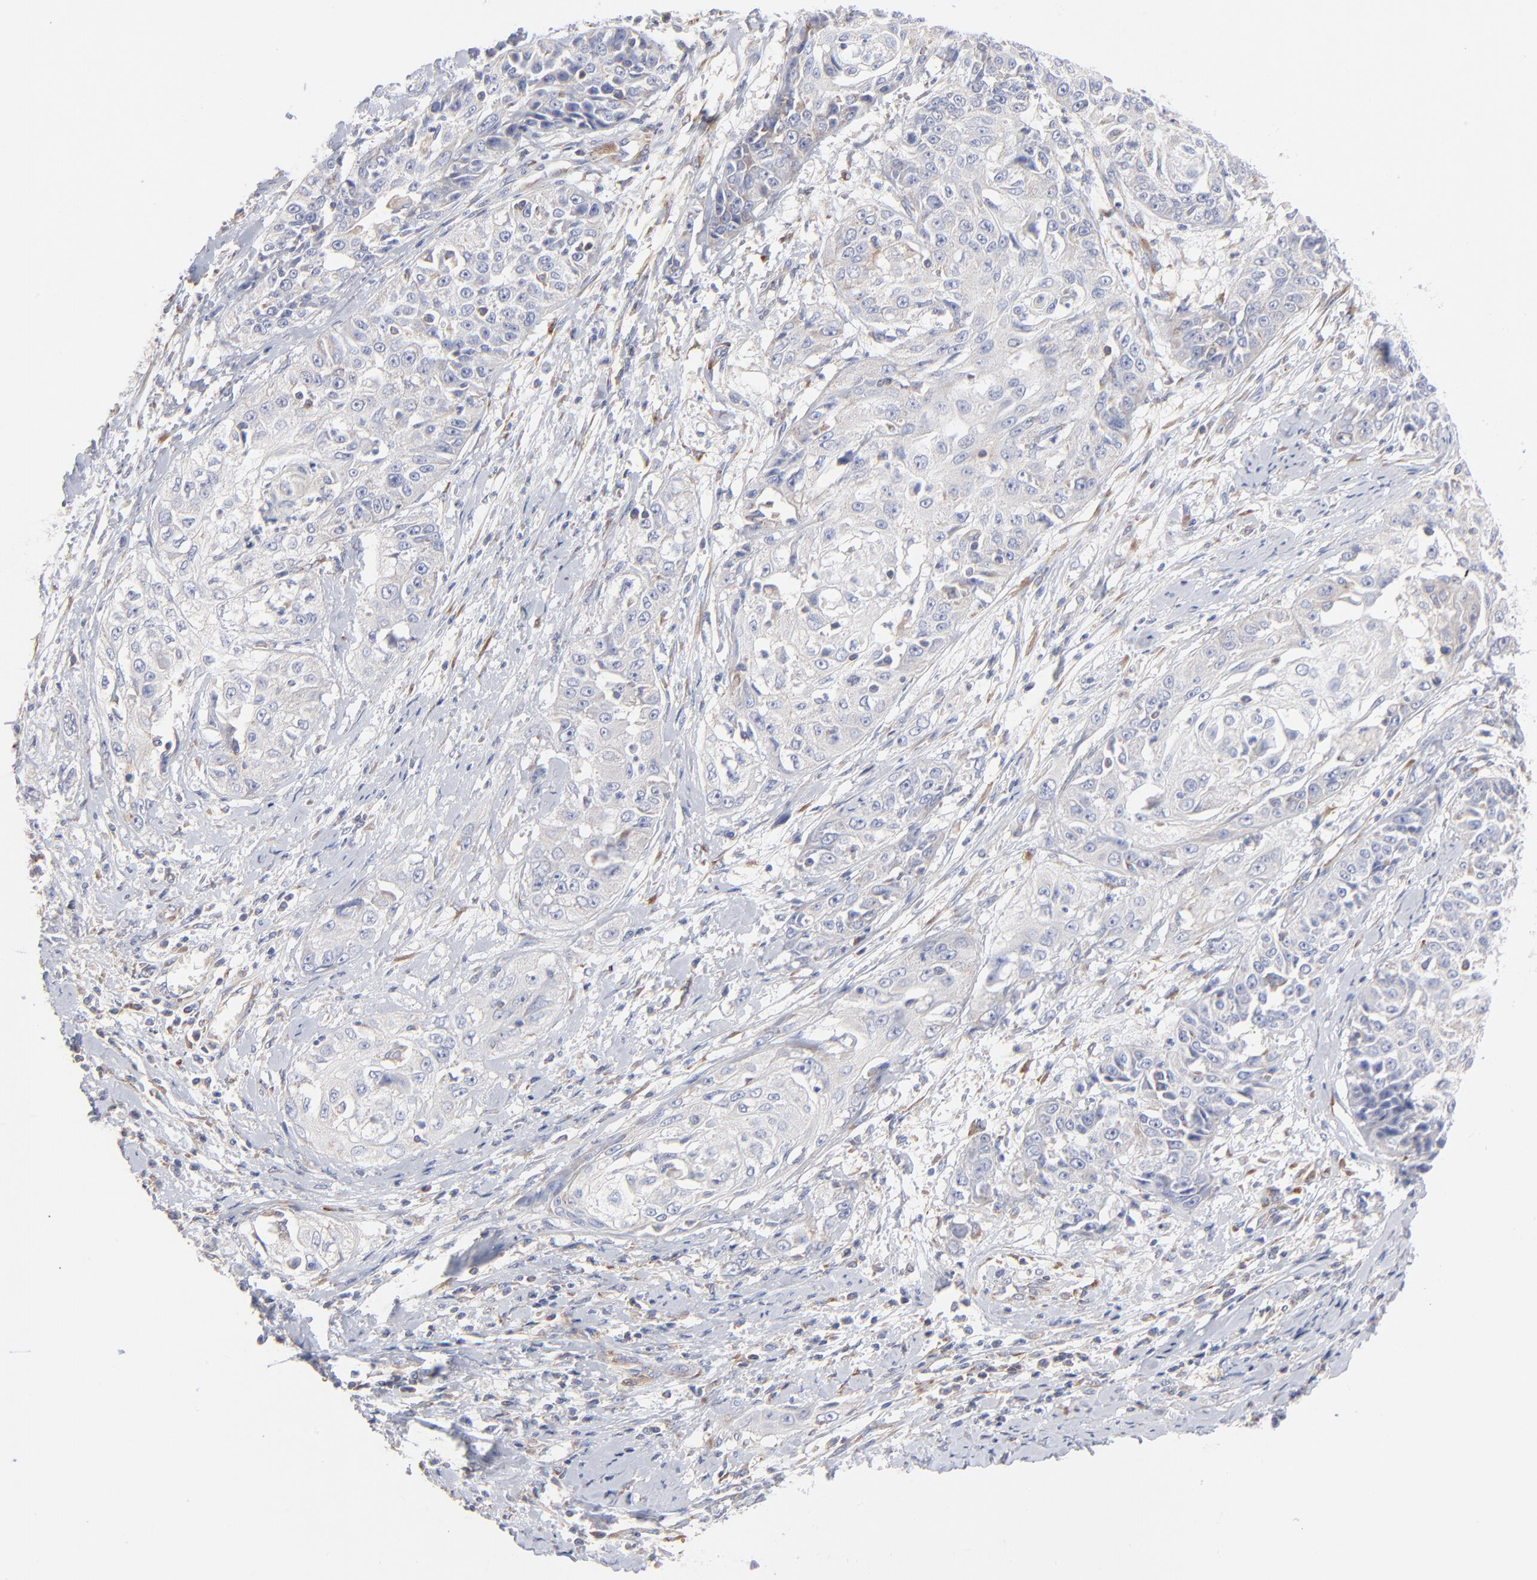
{"staining": {"intensity": "negative", "quantity": "none", "location": "none"}, "tissue": "cervical cancer", "cell_type": "Tumor cells", "image_type": "cancer", "snomed": [{"axis": "morphology", "description": "Squamous cell carcinoma, NOS"}, {"axis": "topography", "description": "Cervix"}], "caption": "This photomicrograph is of cervical cancer stained with immunohistochemistry to label a protein in brown with the nuclei are counter-stained blue. There is no positivity in tumor cells. The staining was performed using DAB to visualize the protein expression in brown, while the nuclei were stained in blue with hematoxylin (Magnification: 20x).", "gene": "SEPTIN6", "patient": {"sex": "female", "age": 64}}